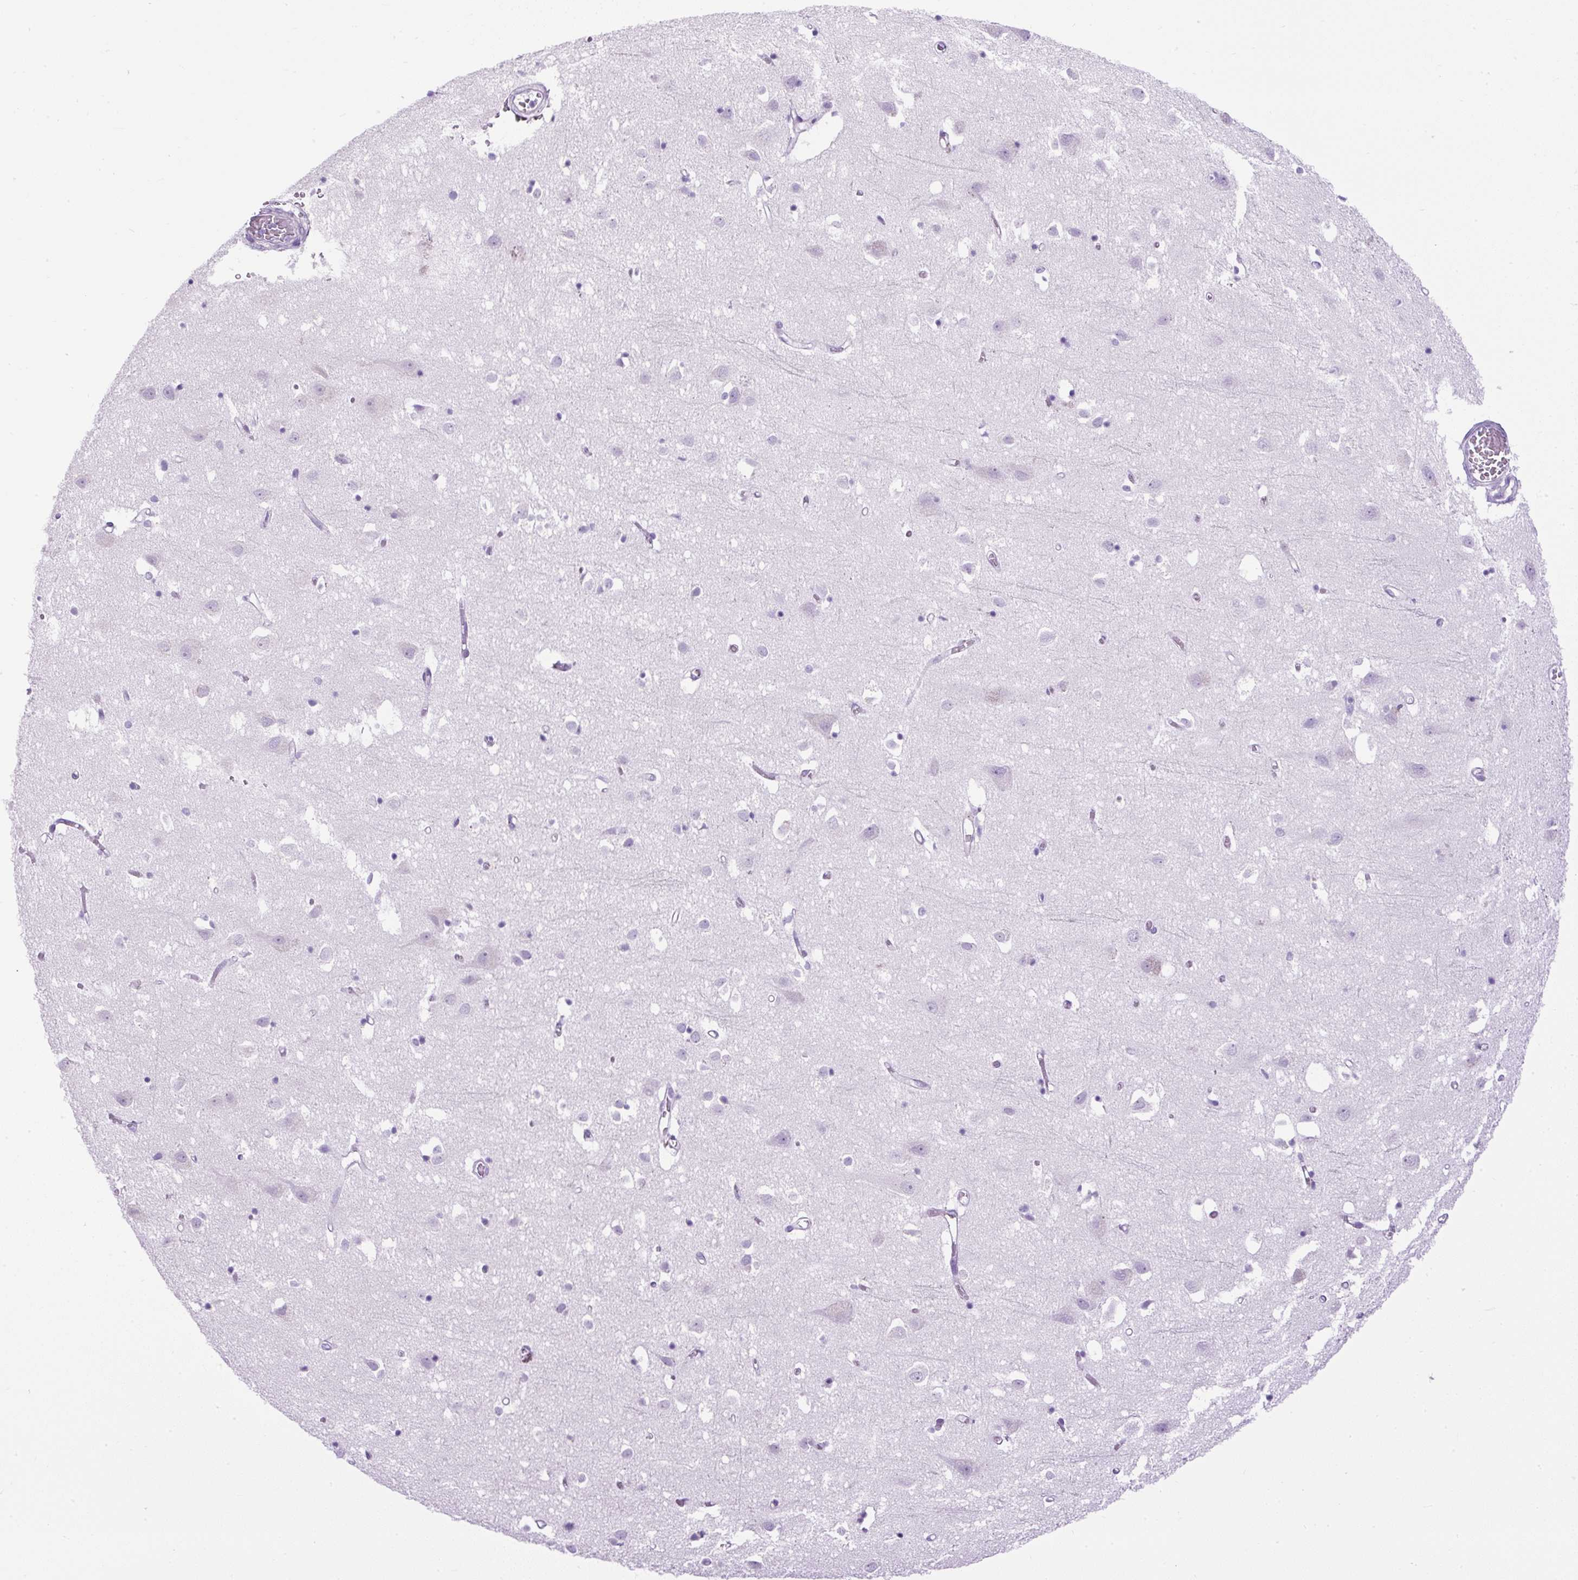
{"staining": {"intensity": "negative", "quantity": "none", "location": "none"}, "tissue": "cerebral cortex", "cell_type": "Endothelial cells", "image_type": "normal", "snomed": [{"axis": "morphology", "description": "Normal tissue, NOS"}, {"axis": "topography", "description": "Cerebral cortex"}], "caption": "Immunohistochemistry (IHC) of normal human cerebral cortex reveals no positivity in endothelial cells. The staining was performed using DAB (3,3'-diaminobenzidine) to visualize the protein expression in brown, while the nuclei were stained in blue with hematoxylin (Magnification: 20x).", "gene": "UPP1", "patient": {"sex": "male", "age": 70}}